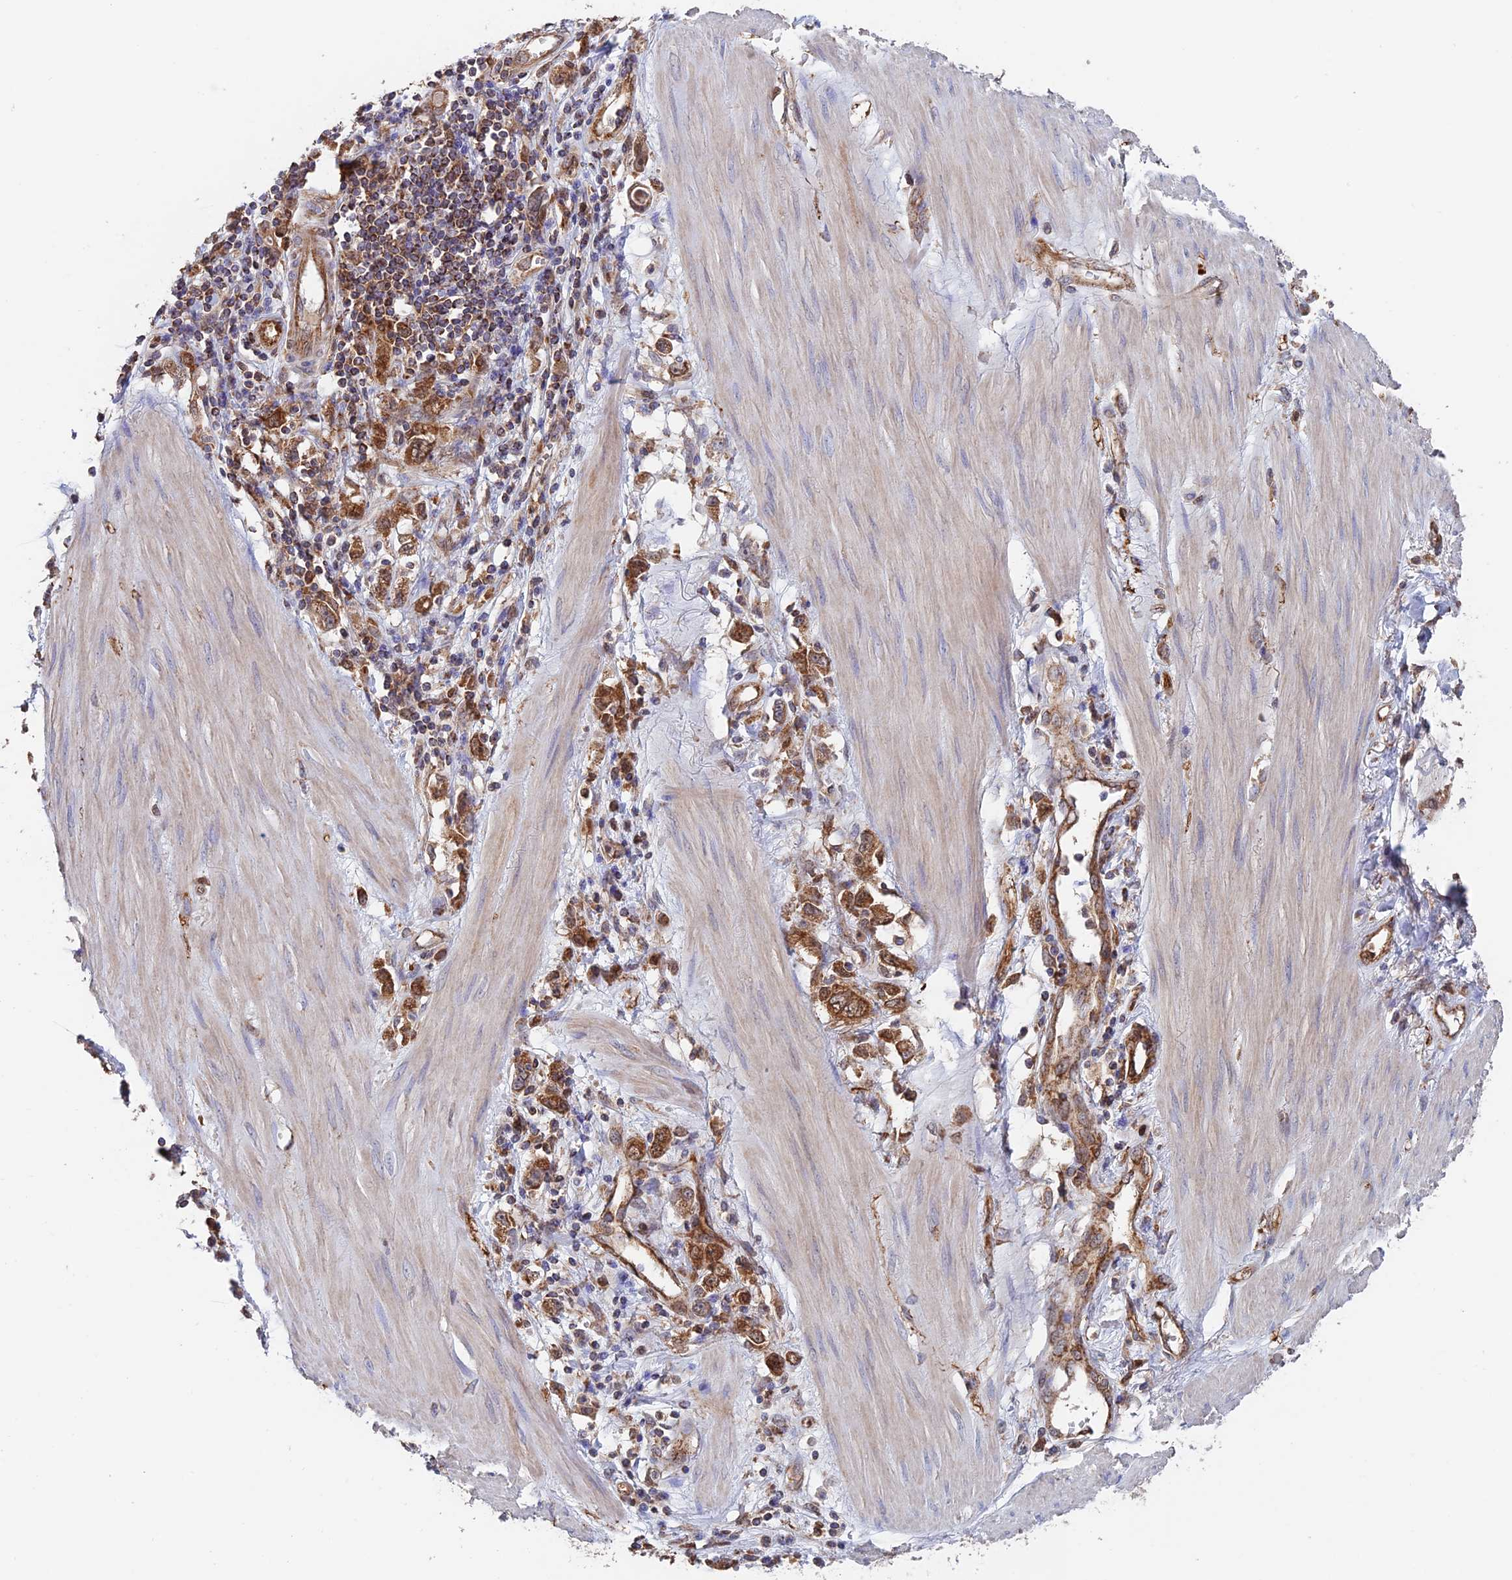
{"staining": {"intensity": "moderate", "quantity": ">75%", "location": "cytoplasmic/membranous"}, "tissue": "stomach cancer", "cell_type": "Tumor cells", "image_type": "cancer", "snomed": [{"axis": "morphology", "description": "Adenocarcinoma, NOS"}, {"axis": "topography", "description": "Stomach"}], "caption": "Immunohistochemical staining of human stomach cancer (adenocarcinoma) reveals moderate cytoplasmic/membranous protein staining in about >75% of tumor cells. The staining was performed using DAB (3,3'-diaminobenzidine), with brown indicating positive protein expression. Nuclei are stained blue with hematoxylin.", "gene": "DTYMK", "patient": {"sex": "female", "age": 76}}